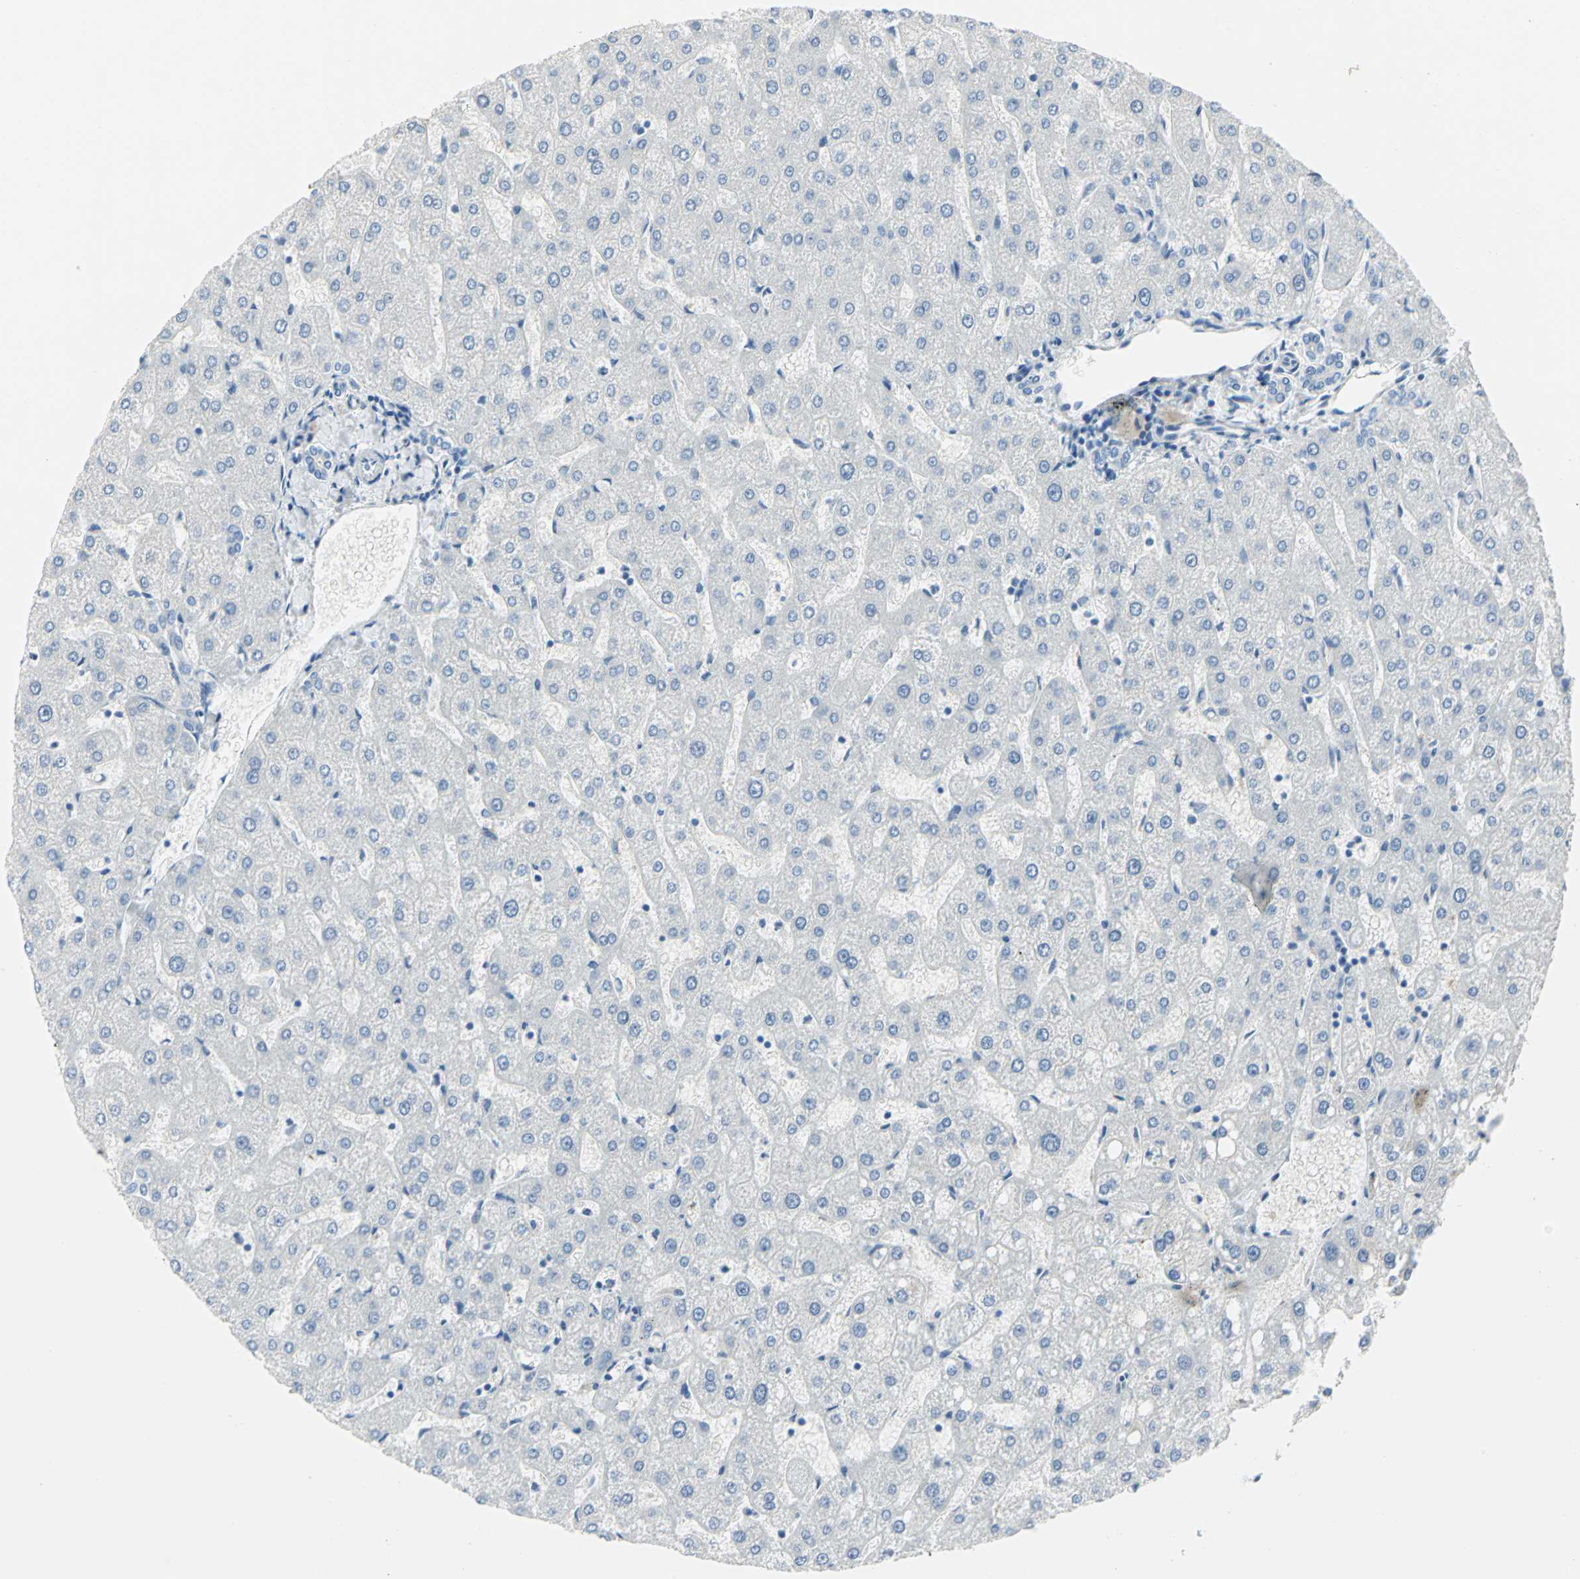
{"staining": {"intensity": "negative", "quantity": "none", "location": "none"}, "tissue": "liver", "cell_type": "Cholangiocytes", "image_type": "normal", "snomed": [{"axis": "morphology", "description": "Normal tissue, NOS"}, {"axis": "topography", "description": "Liver"}], "caption": "Normal liver was stained to show a protein in brown. There is no significant positivity in cholangiocytes. (Immunohistochemistry (ihc), brightfield microscopy, high magnification).", "gene": "SFN", "patient": {"sex": "male", "age": 67}}